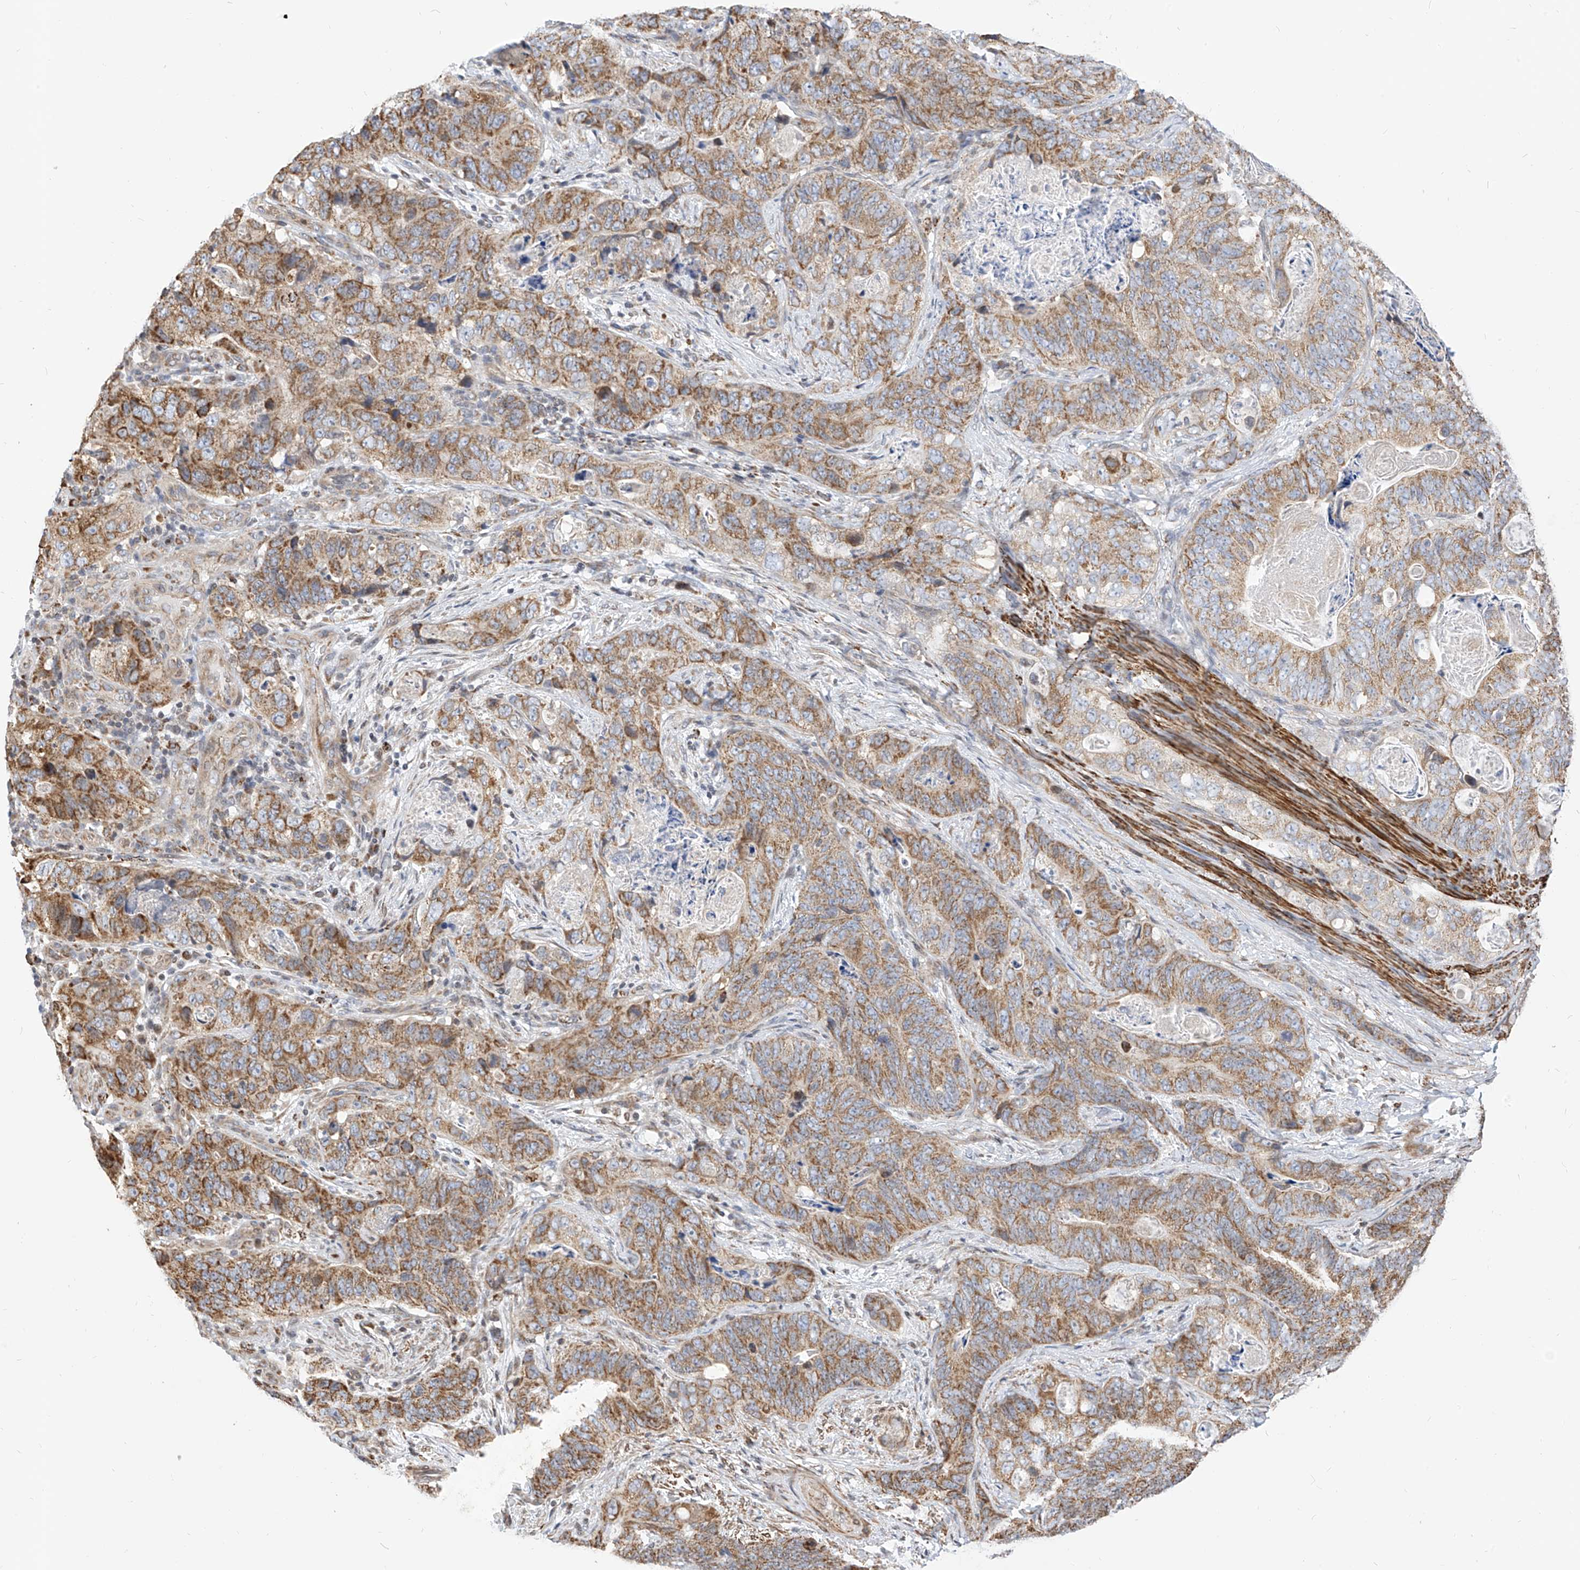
{"staining": {"intensity": "moderate", "quantity": ">75%", "location": "cytoplasmic/membranous"}, "tissue": "stomach cancer", "cell_type": "Tumor cells", "image_type": "cancer", "snomed": [{"axis": "morphology", "description": "Normal tissue, NOS"}, {"axis": "morphology", "description": "Adenocarcinoma, NOS"}, {"axis": "topography", "description": "Stomach"}], "caption": "Adenocarcinoma (stomach) was stained to show a protein in brown. There is medium levels of moderate cytoplasmic/membranous expression in about >75% of tumor cells. (Stains: DAB in brown, nuclei in blue, Microscopy: brightfield microscopy at high magnification).", "gene": "TTLL8", "patient": {"sex": "female", "age": 89}}